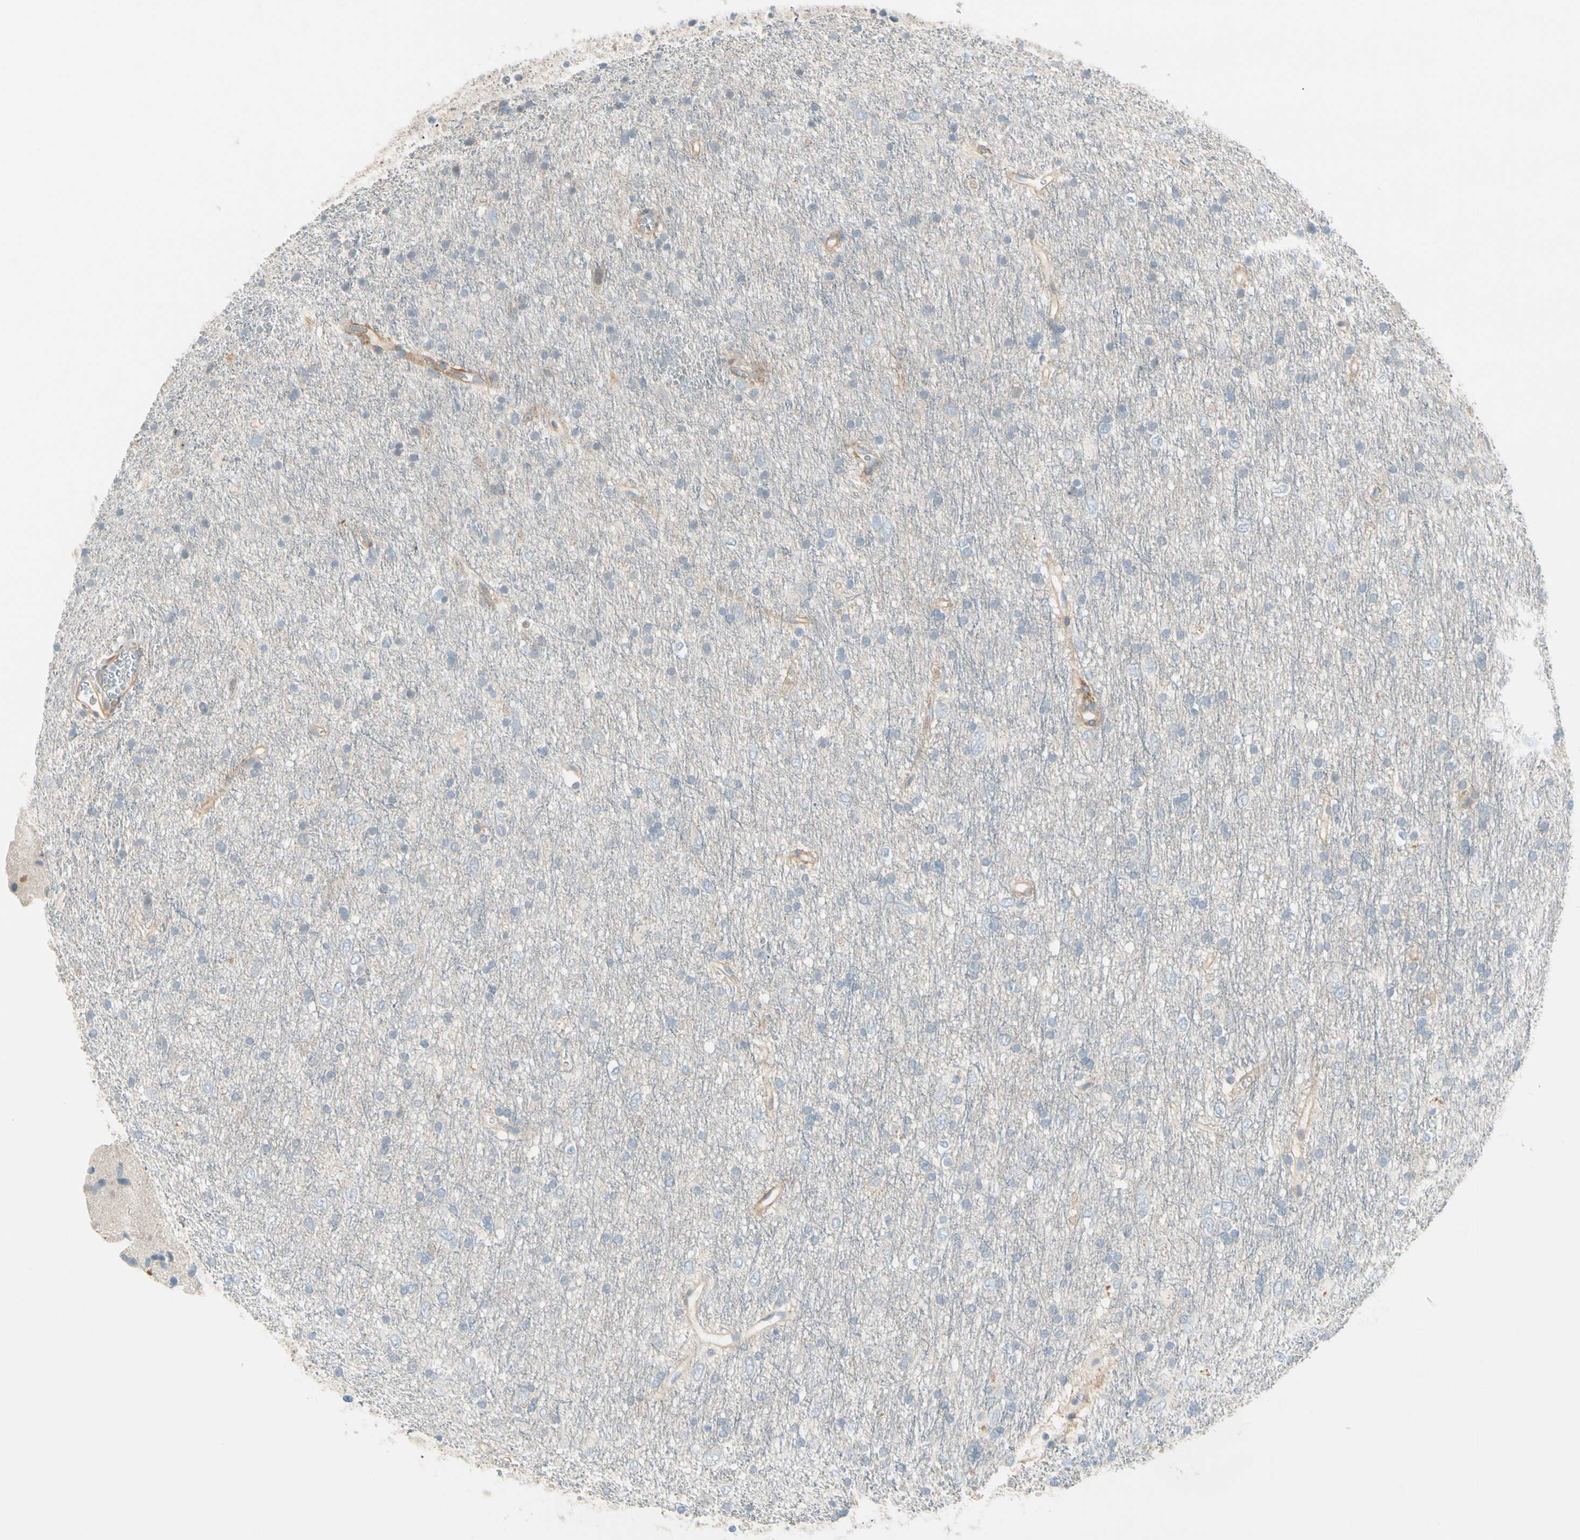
{"staining": {"intensity": "weak", "quantity": "<25%", "location": "cytoplasmic/membranous"}, "tissue": "glioma", "cell_type": "Tumor cells", "image_type": "cancer", "snomed": [{"axis": "morphology", "description": "Glioma, malignant, Low grade"}, {"axis": "topography", "description": "Brain"}], "caption": "This micrograph is of malignant glioma (low-grade) stained with immunohistochemistry to label a protein in brown with the nuclei are counter-stained blue. There is no positivity in tumor cells. (DAB (3,3'-diaminobenzidine) immunohistochemistry (IHC) visualized using brightfield microscopy, high magnification).", "gene": "ITGA3", "patient": {"sex": "male", "age": 77}}